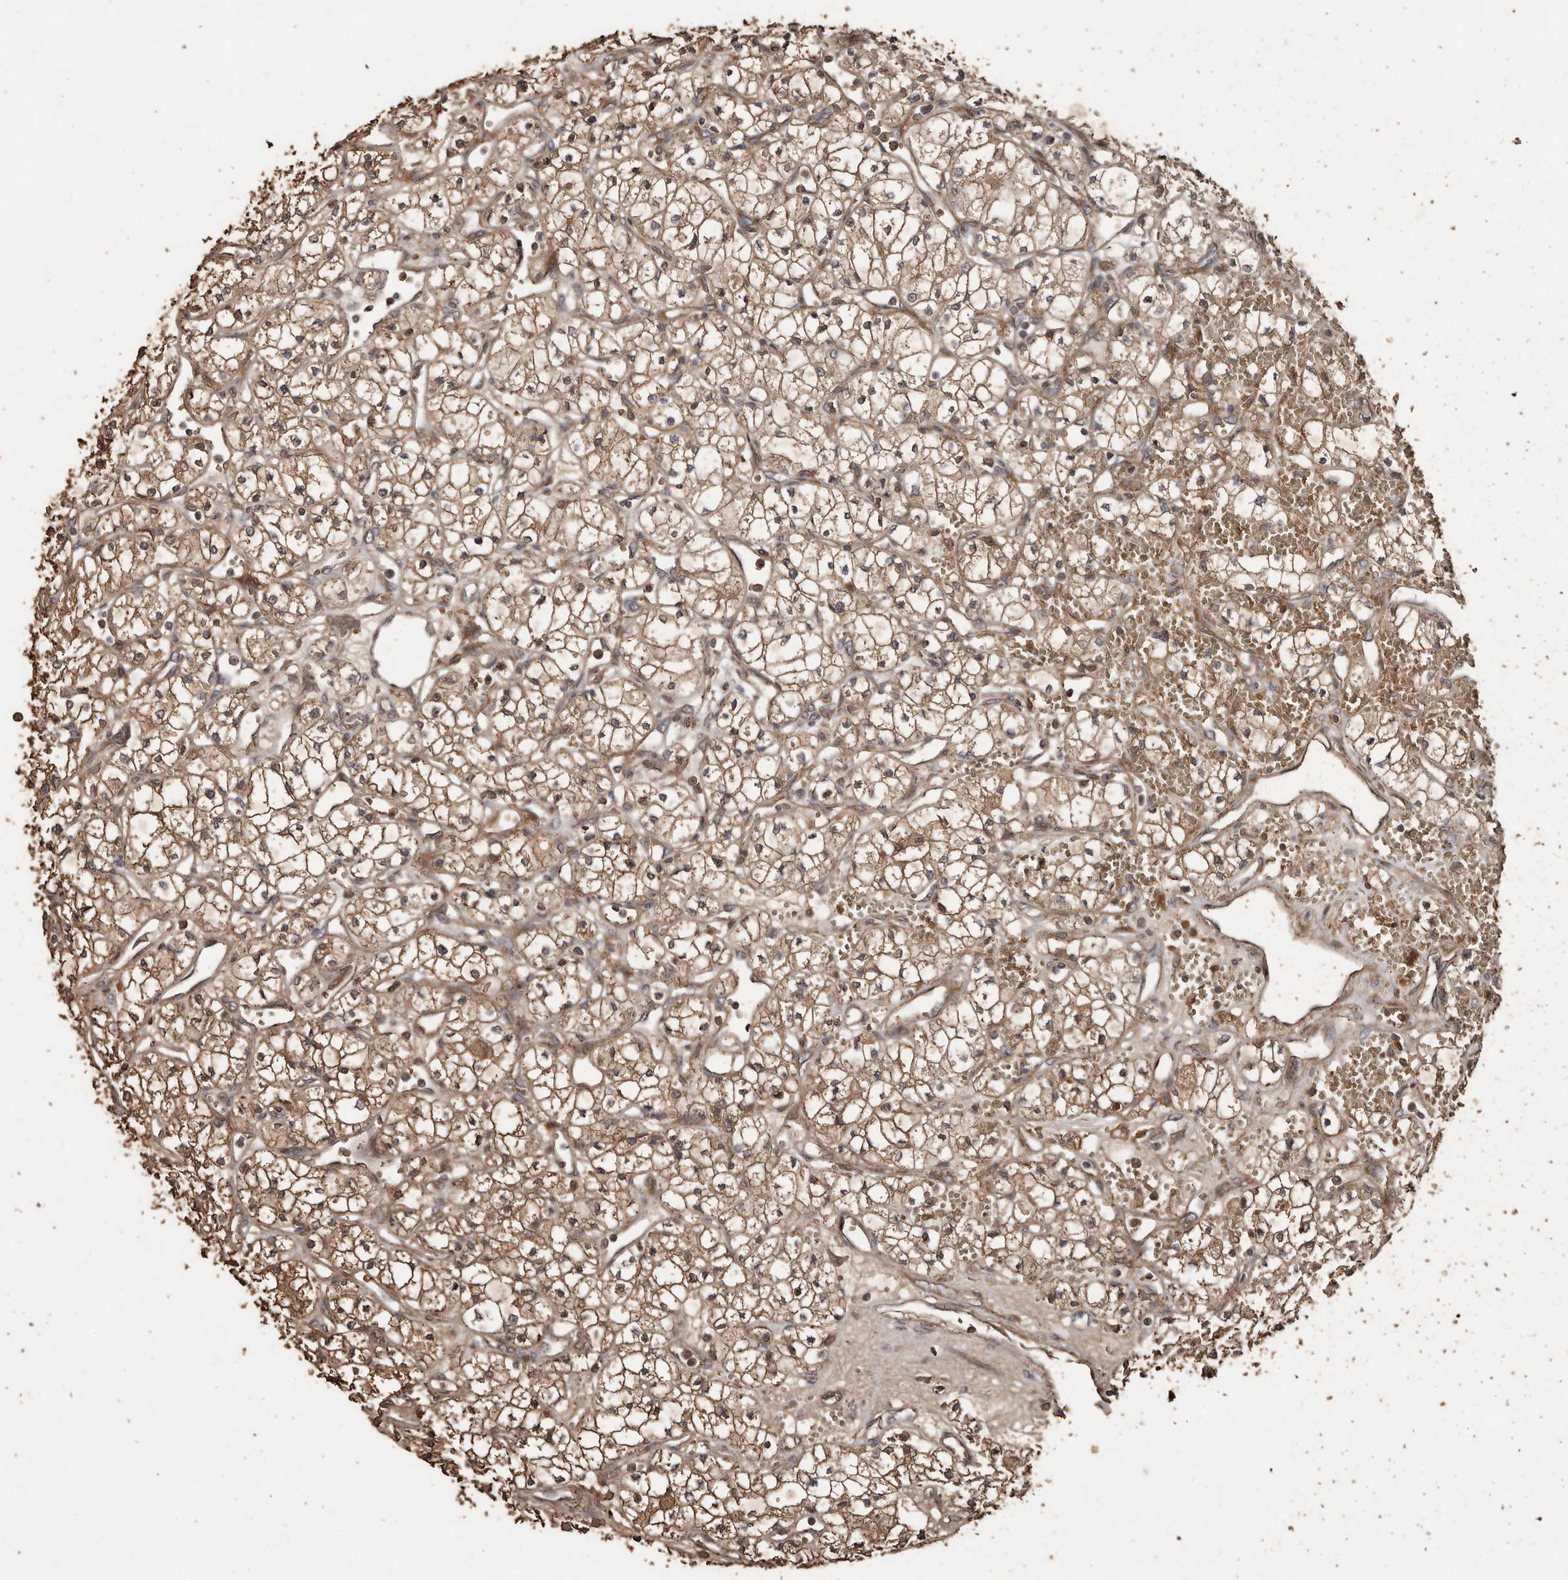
{"staining": {"intensity": "moderate", "quantity": ">75%", "location": "cytoplasmic/membranous"}, "tissue": "renal cancer", "cell_type": "Tumor cells", "image_type": "cancer", "snomed": [{"axis": "morphology", "description": "Adenocarcinoma, NOS"}, {"axis": "topography", "description": "Kidney"}], "caption": "Protein expression analysis of human renal cancer (adenocarcinoma) reveals moderate cytoplasmic/membranous staining in about >75% of tumor cells.", "gene": "RANBP17", "patient": {"sex": "male", "age": 59}}